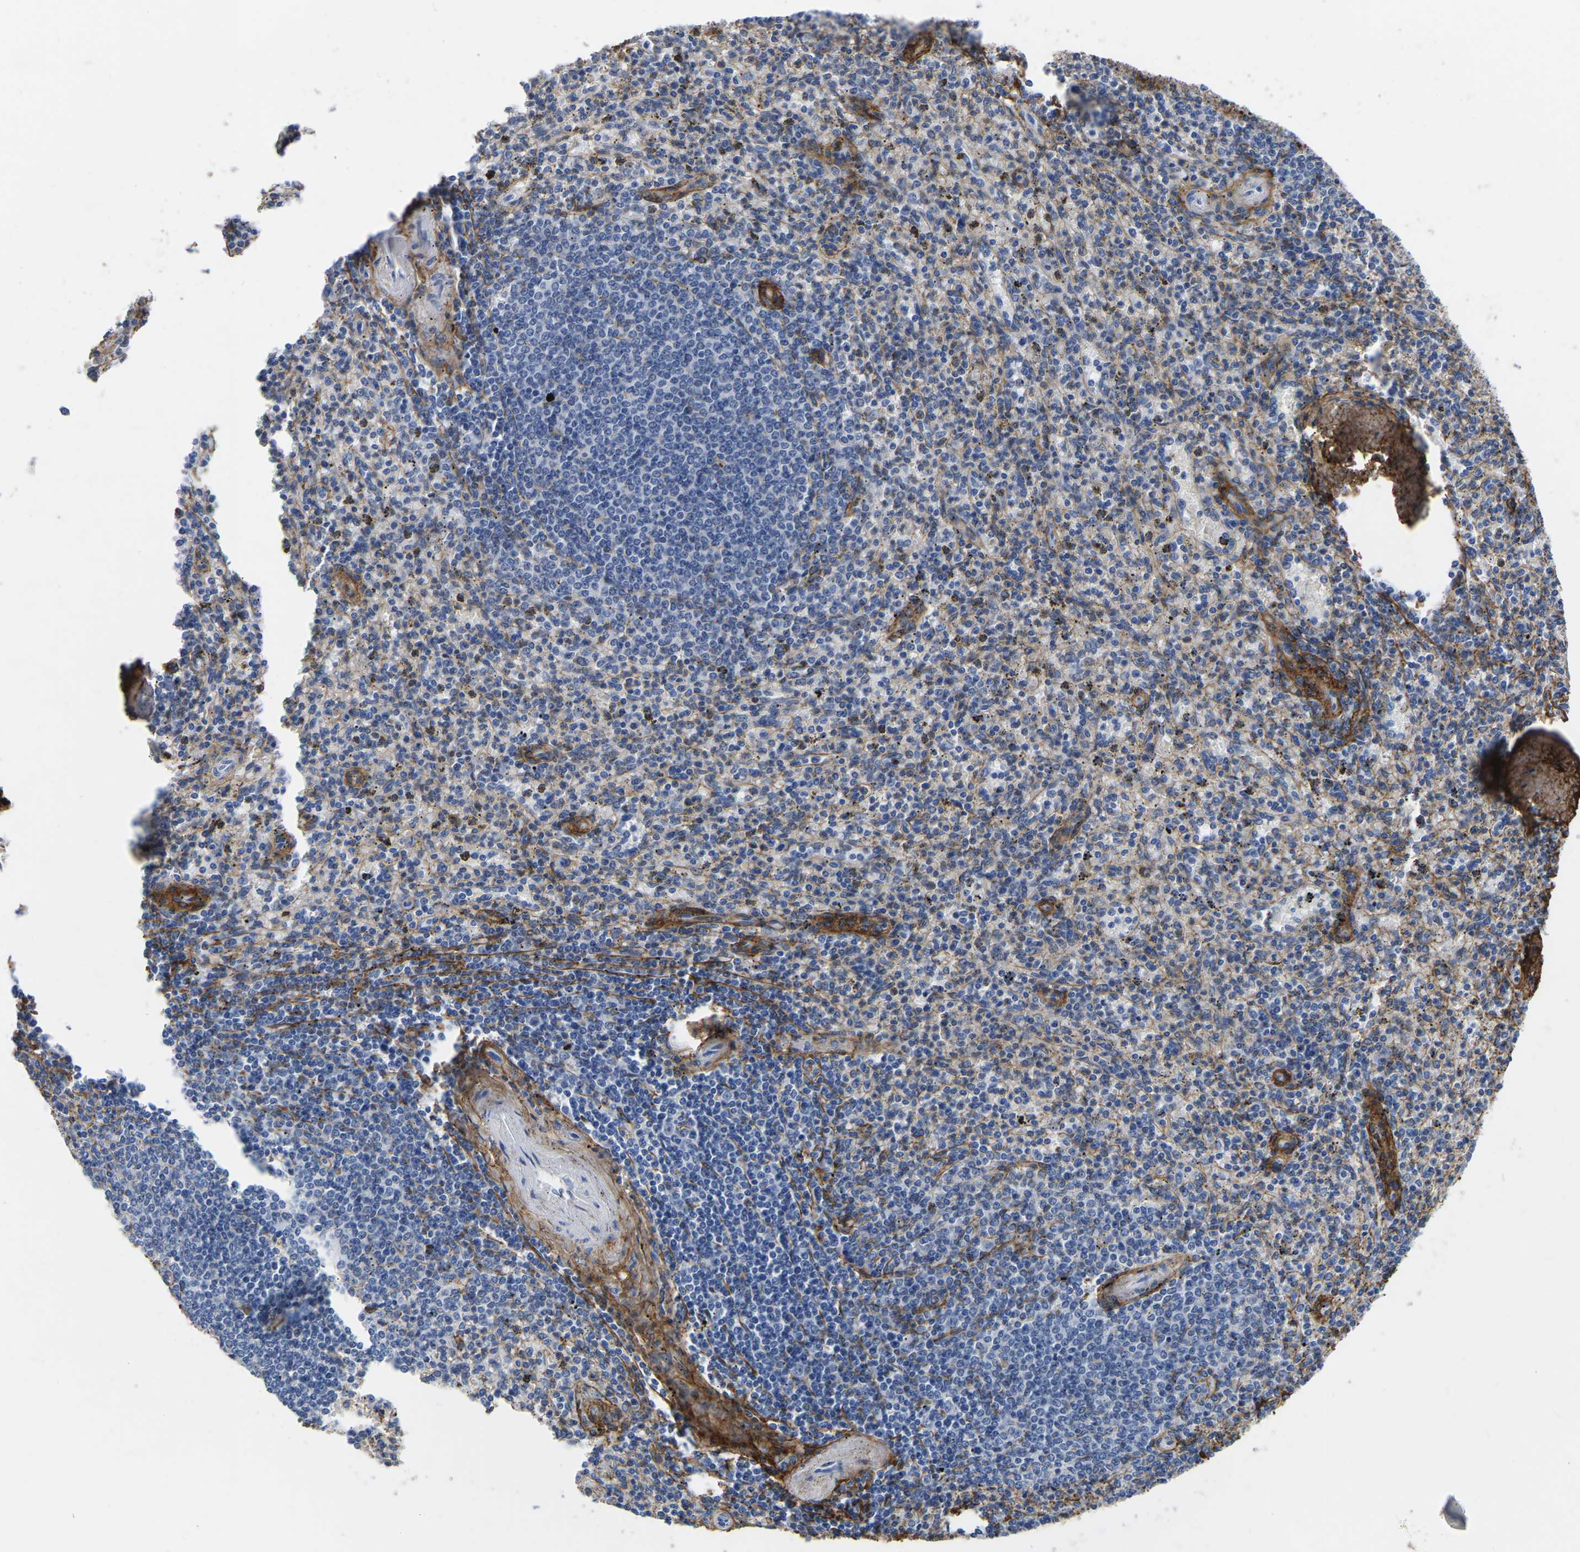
{"staining": {"intensity": "negative", "quantity": "none", "location": "none"}, "tissue": "spleen", "cell_type": "Cells in red pulp", "image_type": "normal", "snomed": [{"axis": "morphology", "description": "Normal tissue, NOS"}, {"axis": "topography", "description": "Spleen"}], "caption": "A high-resolution image shows immunohistochemistry staining of unremarkable spleen, which displays no significant positivity in cells in red pulp. Brightfield microscopy of immunohistochemistry stained with DAB (brown) and hematoxylin (blue), captured at high magnification.", "gene": "COL6A1", "patient": {"sex": "male", "age": 72}}